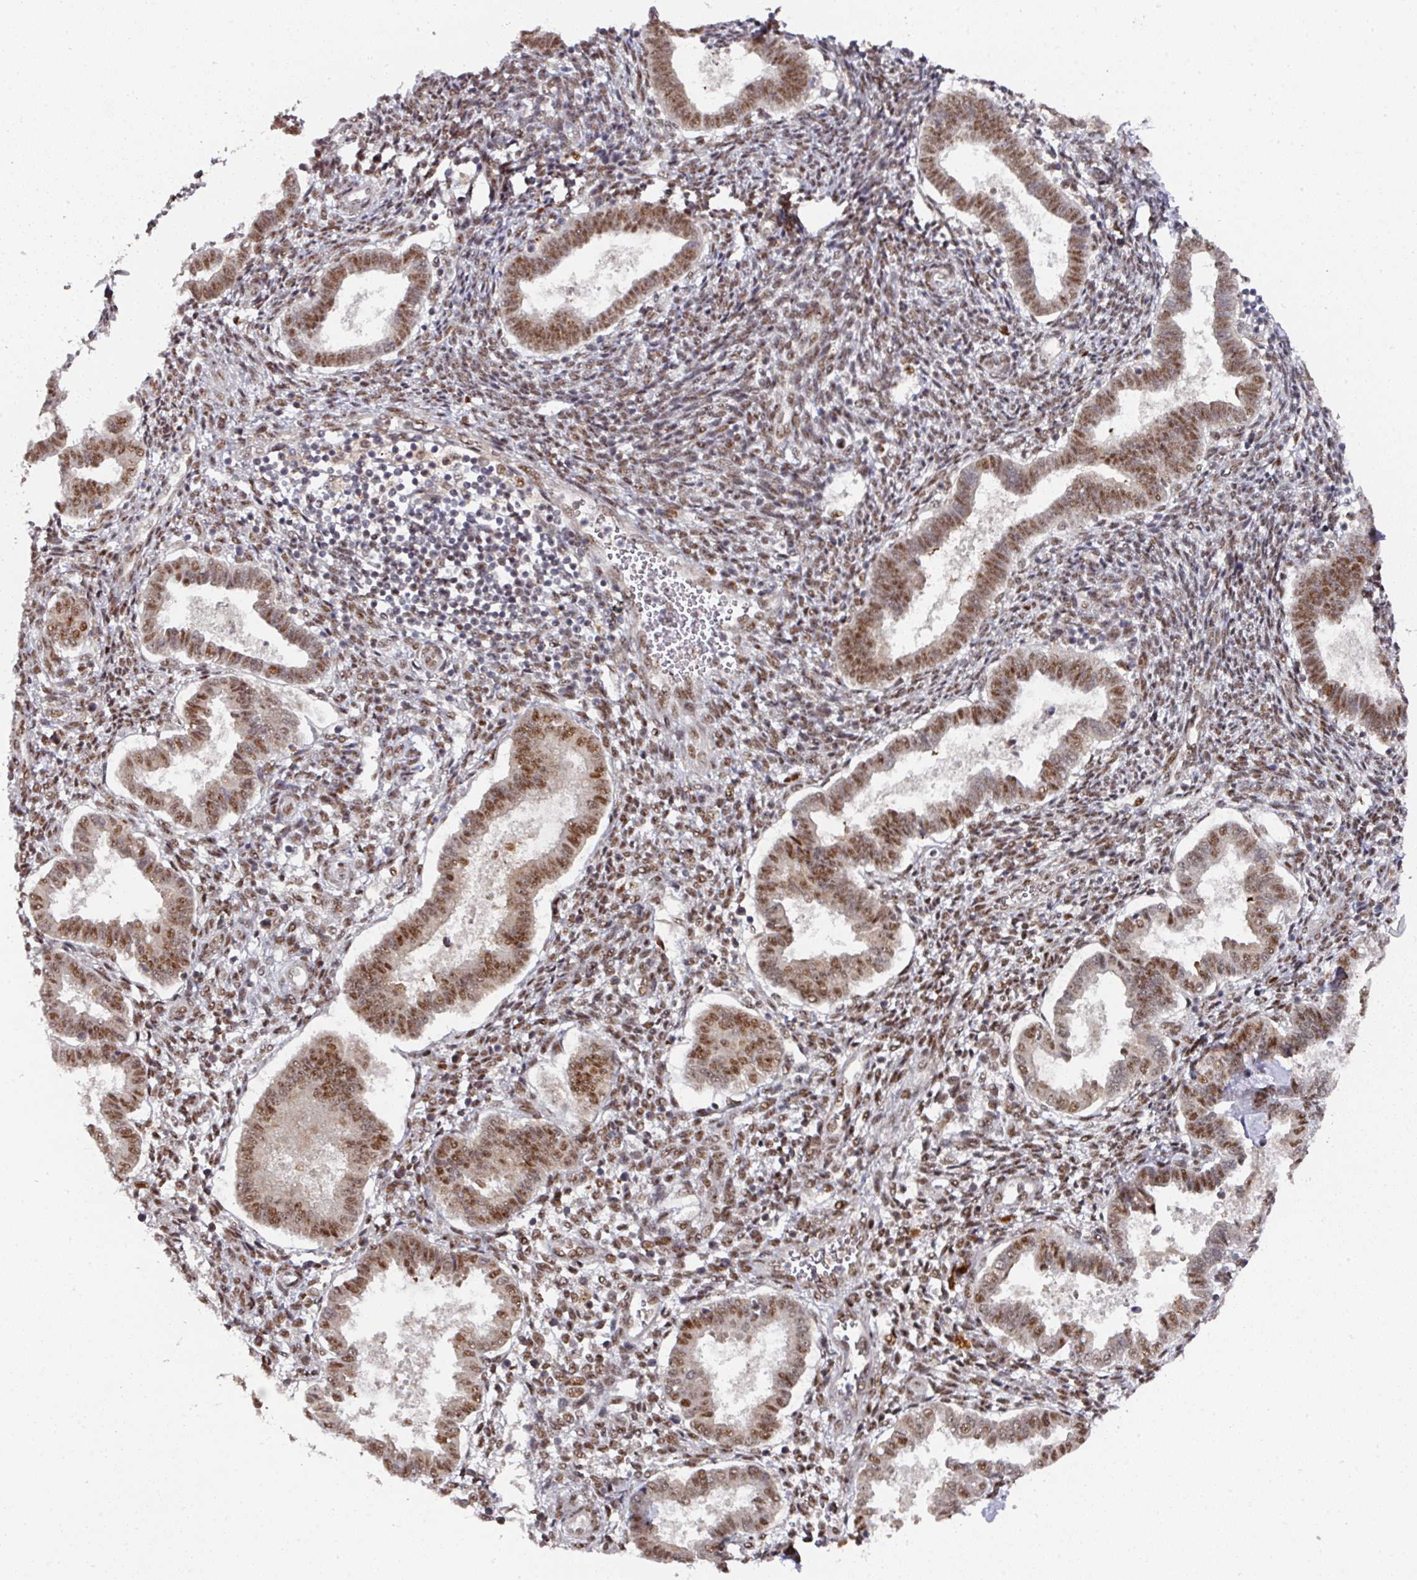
{"staining": {"intensity": "strong", "quantity": "25%-75%", "location": "nuclear"}, "tissue": "endometrium", "cell_type": "Cells in endometrial stroma", "image_type": "normal", "snomed": [{"axis": "morphology", "description": "Normal tissue, NOS"}, {"axis": "topography", "description": "Endometrium"}], "caption": "This image reveals normal endometrium stained with immunohistochemistry to label a protein in brown. The nuclear of cells in endometrial stroma show strong positivity for the protein. Nuclei are counter-stained blue.", "gene": "ENSG00000289690", "patient": {"sex": "female", "age": 24}}